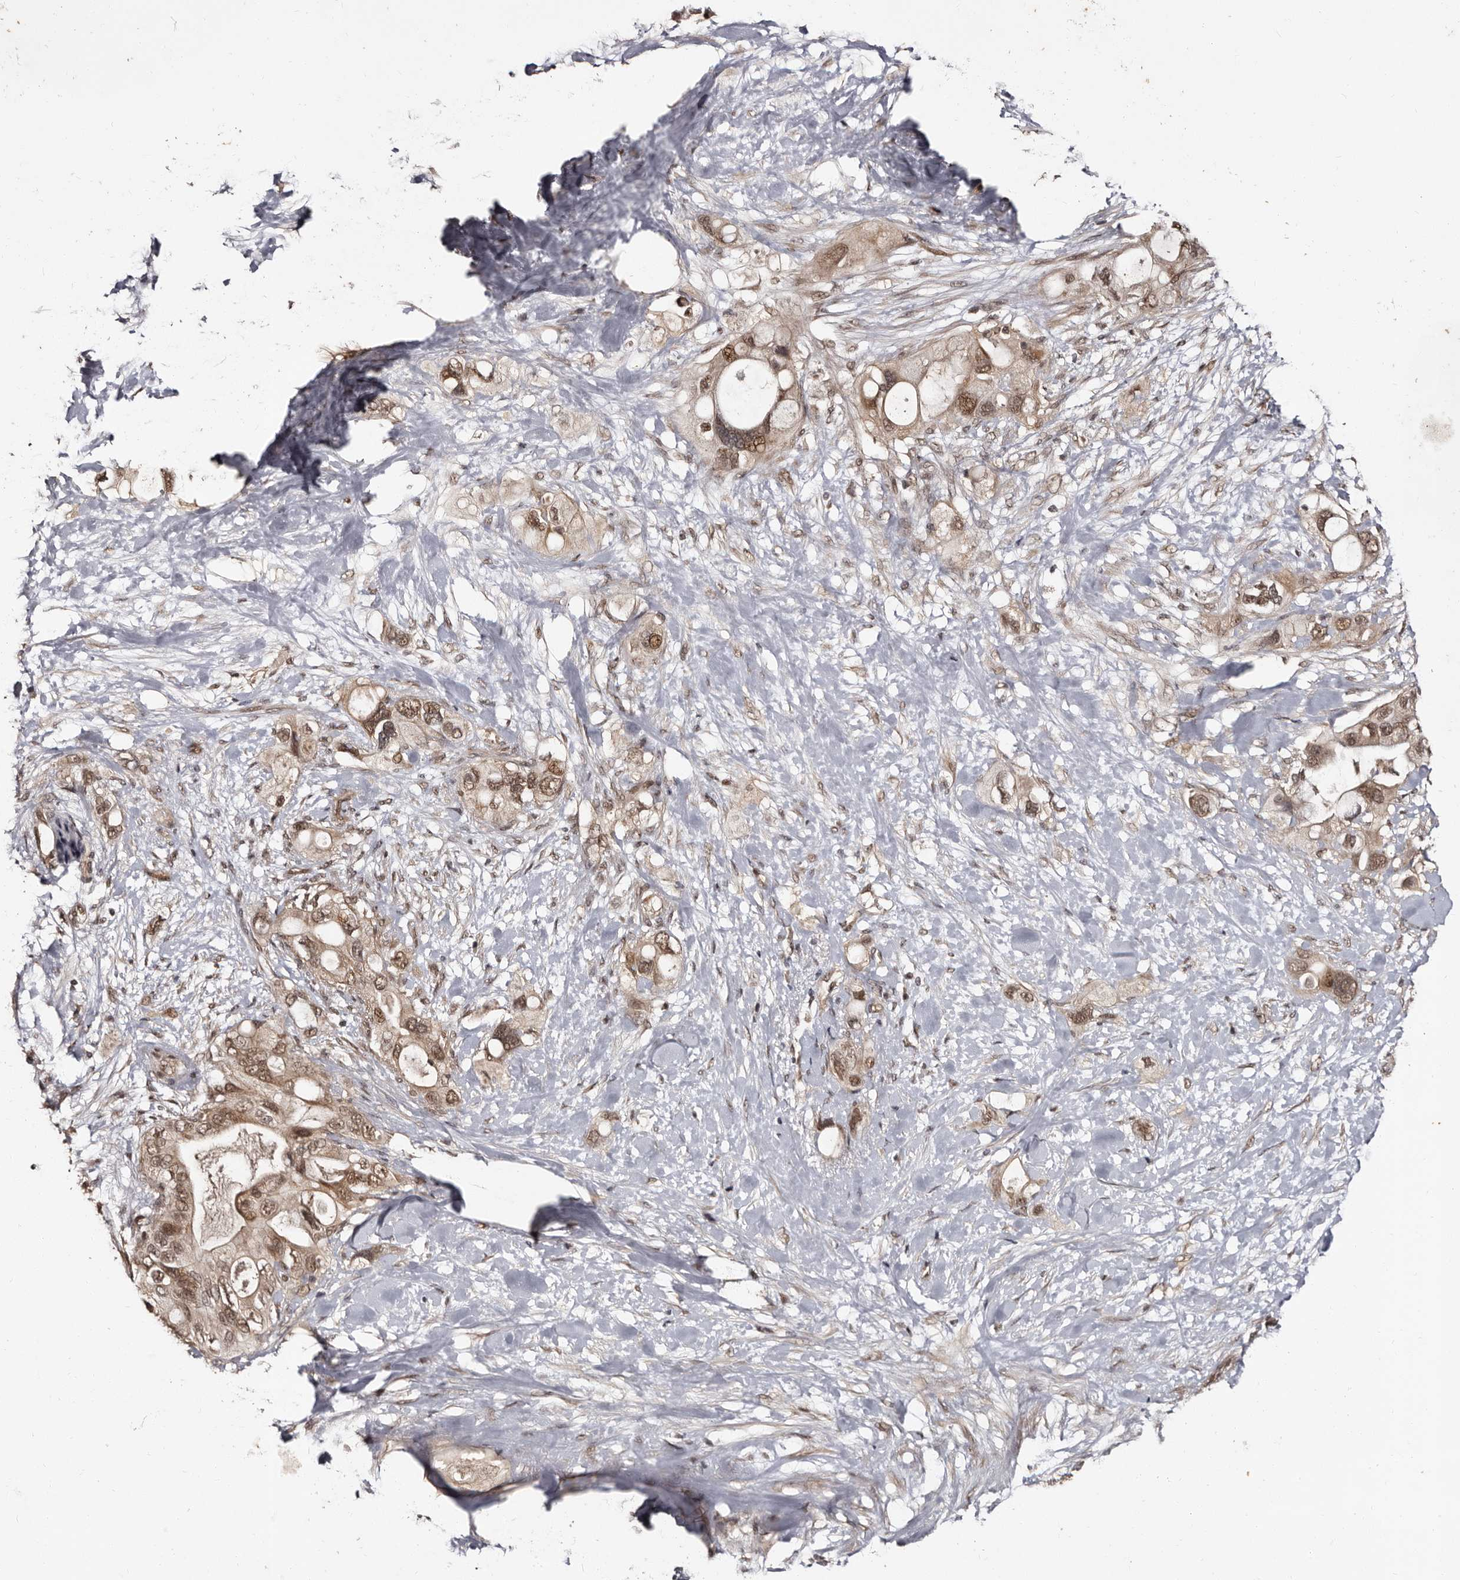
{"staining": {"intensity": "moderate", "quantity": ">75%", "location": "nuclear"}, "tissue": "pancreatic cancer", "cell_type": "Tumor cells", "image_type": "cancer", "snomed": [{"axis": "morphology", "description": "Adenocarcinoma, NOS"}, {"axis": "topography", "description": "Pancreas"}], "caption": "High-power microscopy captured an immunohistochemistry image of pancreatic cancer (adenocarcinoma), revealing moderate nuclear staining in approximately >75% of tumor cells. (IHC, brightfield microscopy, high magnification).", "gene": "TBC1D22B", "patient": {"sex": "female", "age": 56}}